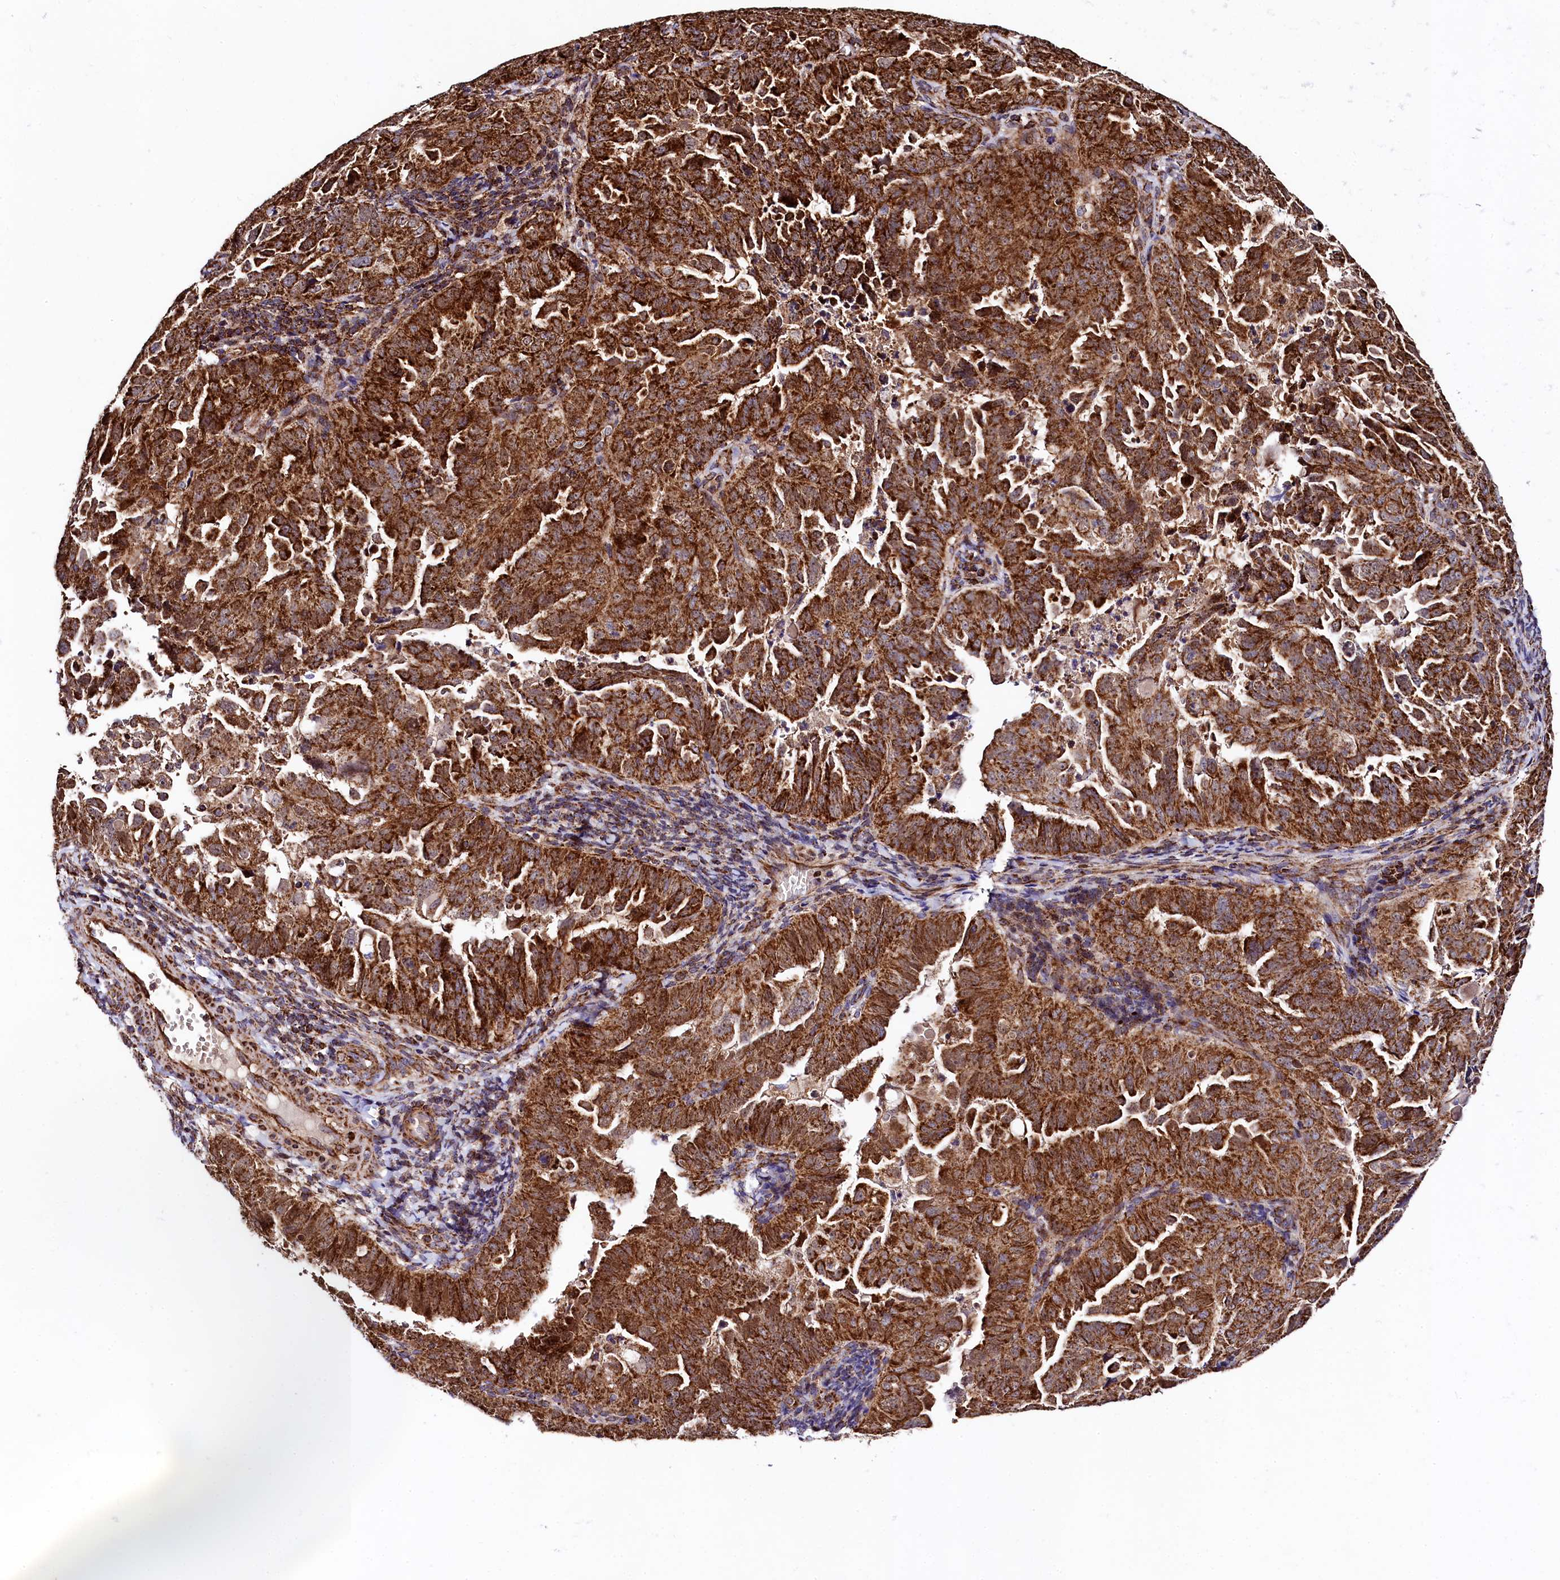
{"staining": {"intensity": "strong", "quantity": ">75%", "location": "cytoplasmic/membranous"}, "tissue": "endometrial cancer", "cell_type": "Tumor cells", "image_type": "cancer", "snomed": [{"axis": "morphology", "description": "Adenocarcinoma, NOS"}, {"axis": "topography", "description": "Endometrium"}], "caption": "Protein analysis of endometrial adenocarcinoma tissue shows strong cytoplasmic/membranous staining in about >75% of tumor cells.", "gene": "CLYBL", "patient": {"sex": "female", "age": 65}}